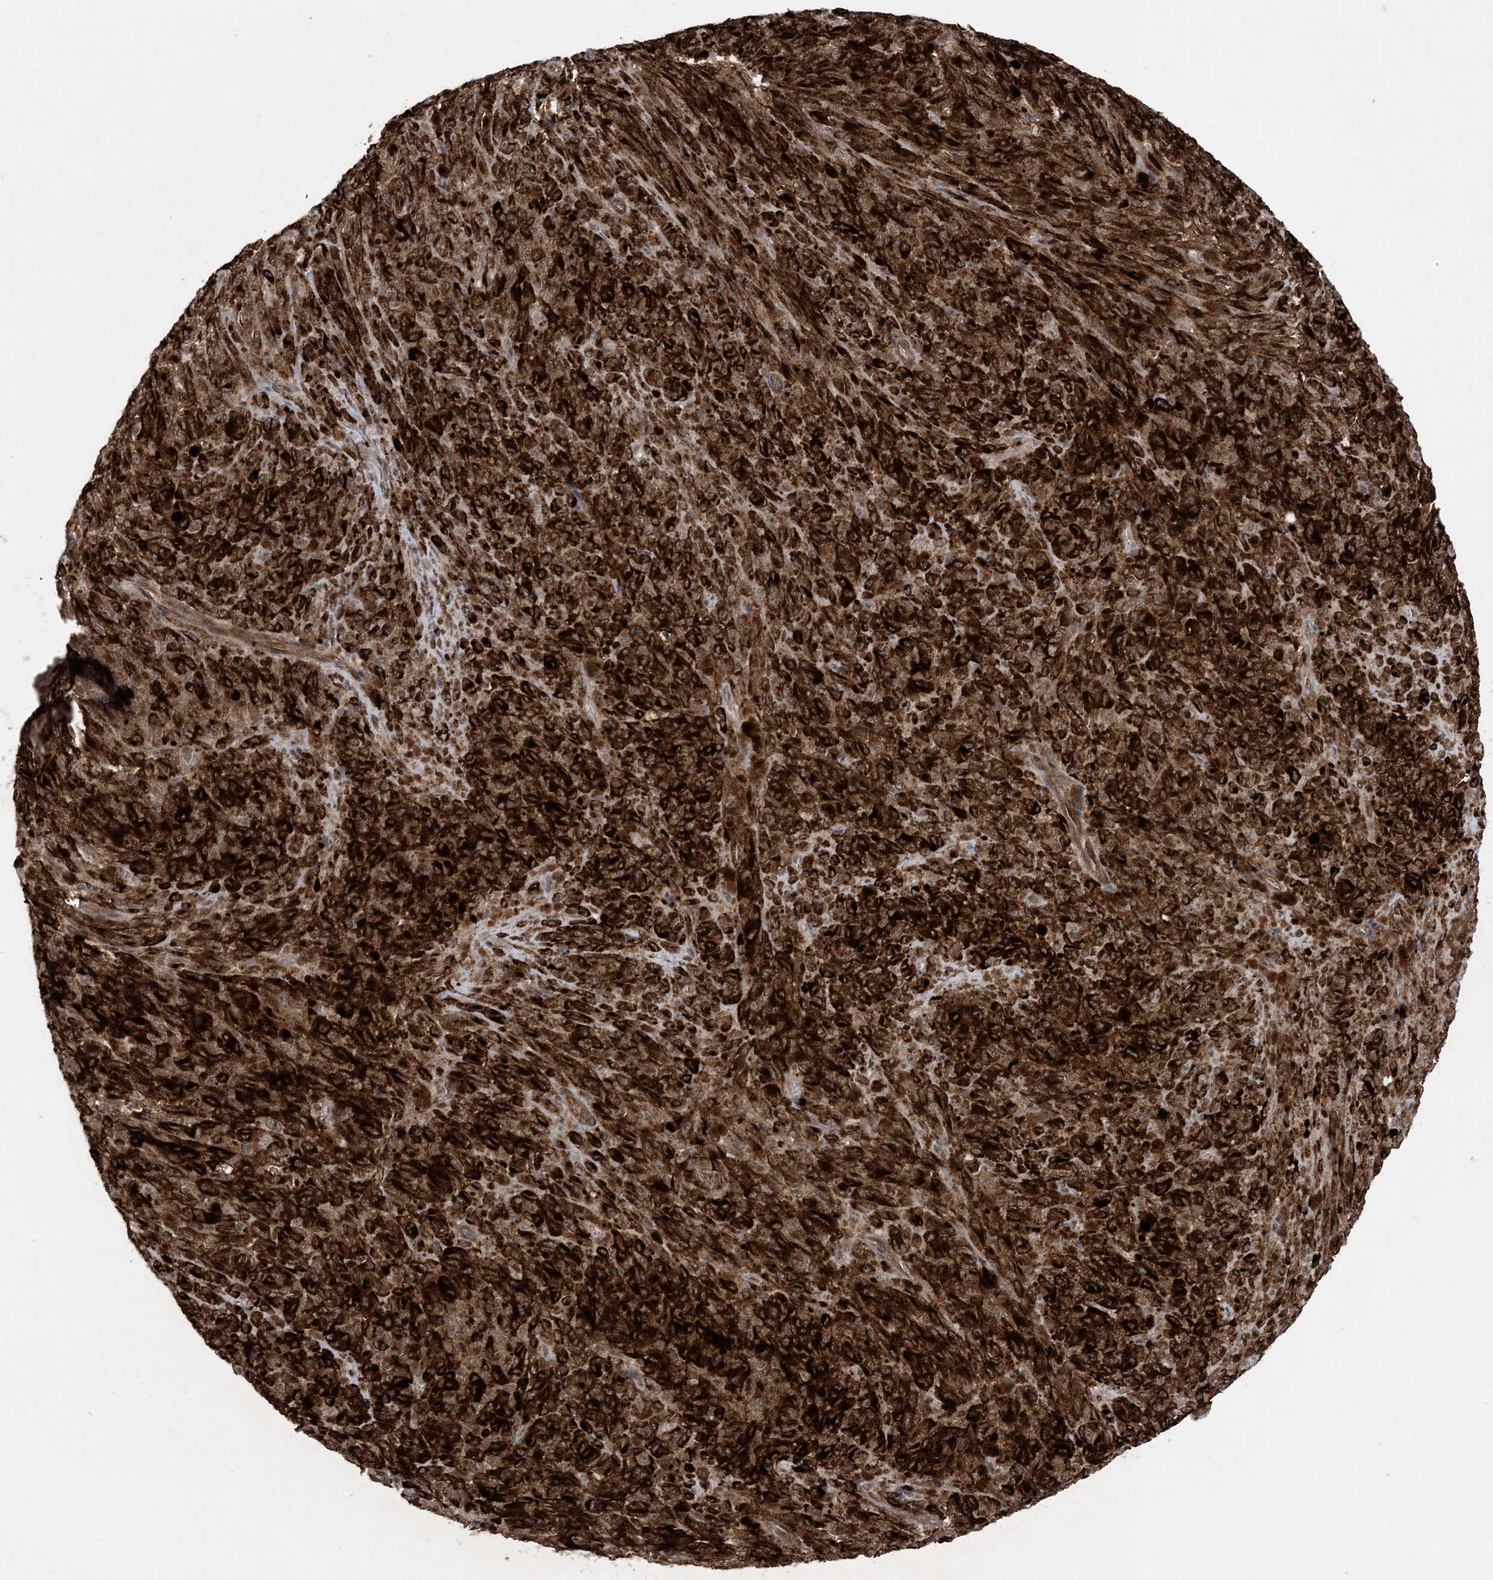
{"staining": {"intensity": "strong", "quantity": ">75%", "location": "cytoplasmic/membranous"}, "tissue": "melanoma", "cell_type": "Tumor cells", "image_type": "cancer", "snomed": [{"axis": "morphology", "description": "Malignant melanoma, NOS"}, {"axis": "topography", "description": "Skin"}], "caption": "DAB (3,3'-diaminobenzidine) immunohistochemical staining of human malignant melanoma displays strong cytoplasmic/membranous protein positivity in about >75% of tumor cells.", "gene": "HEMK1", "patient": {"sex": "female", "age": 82}}